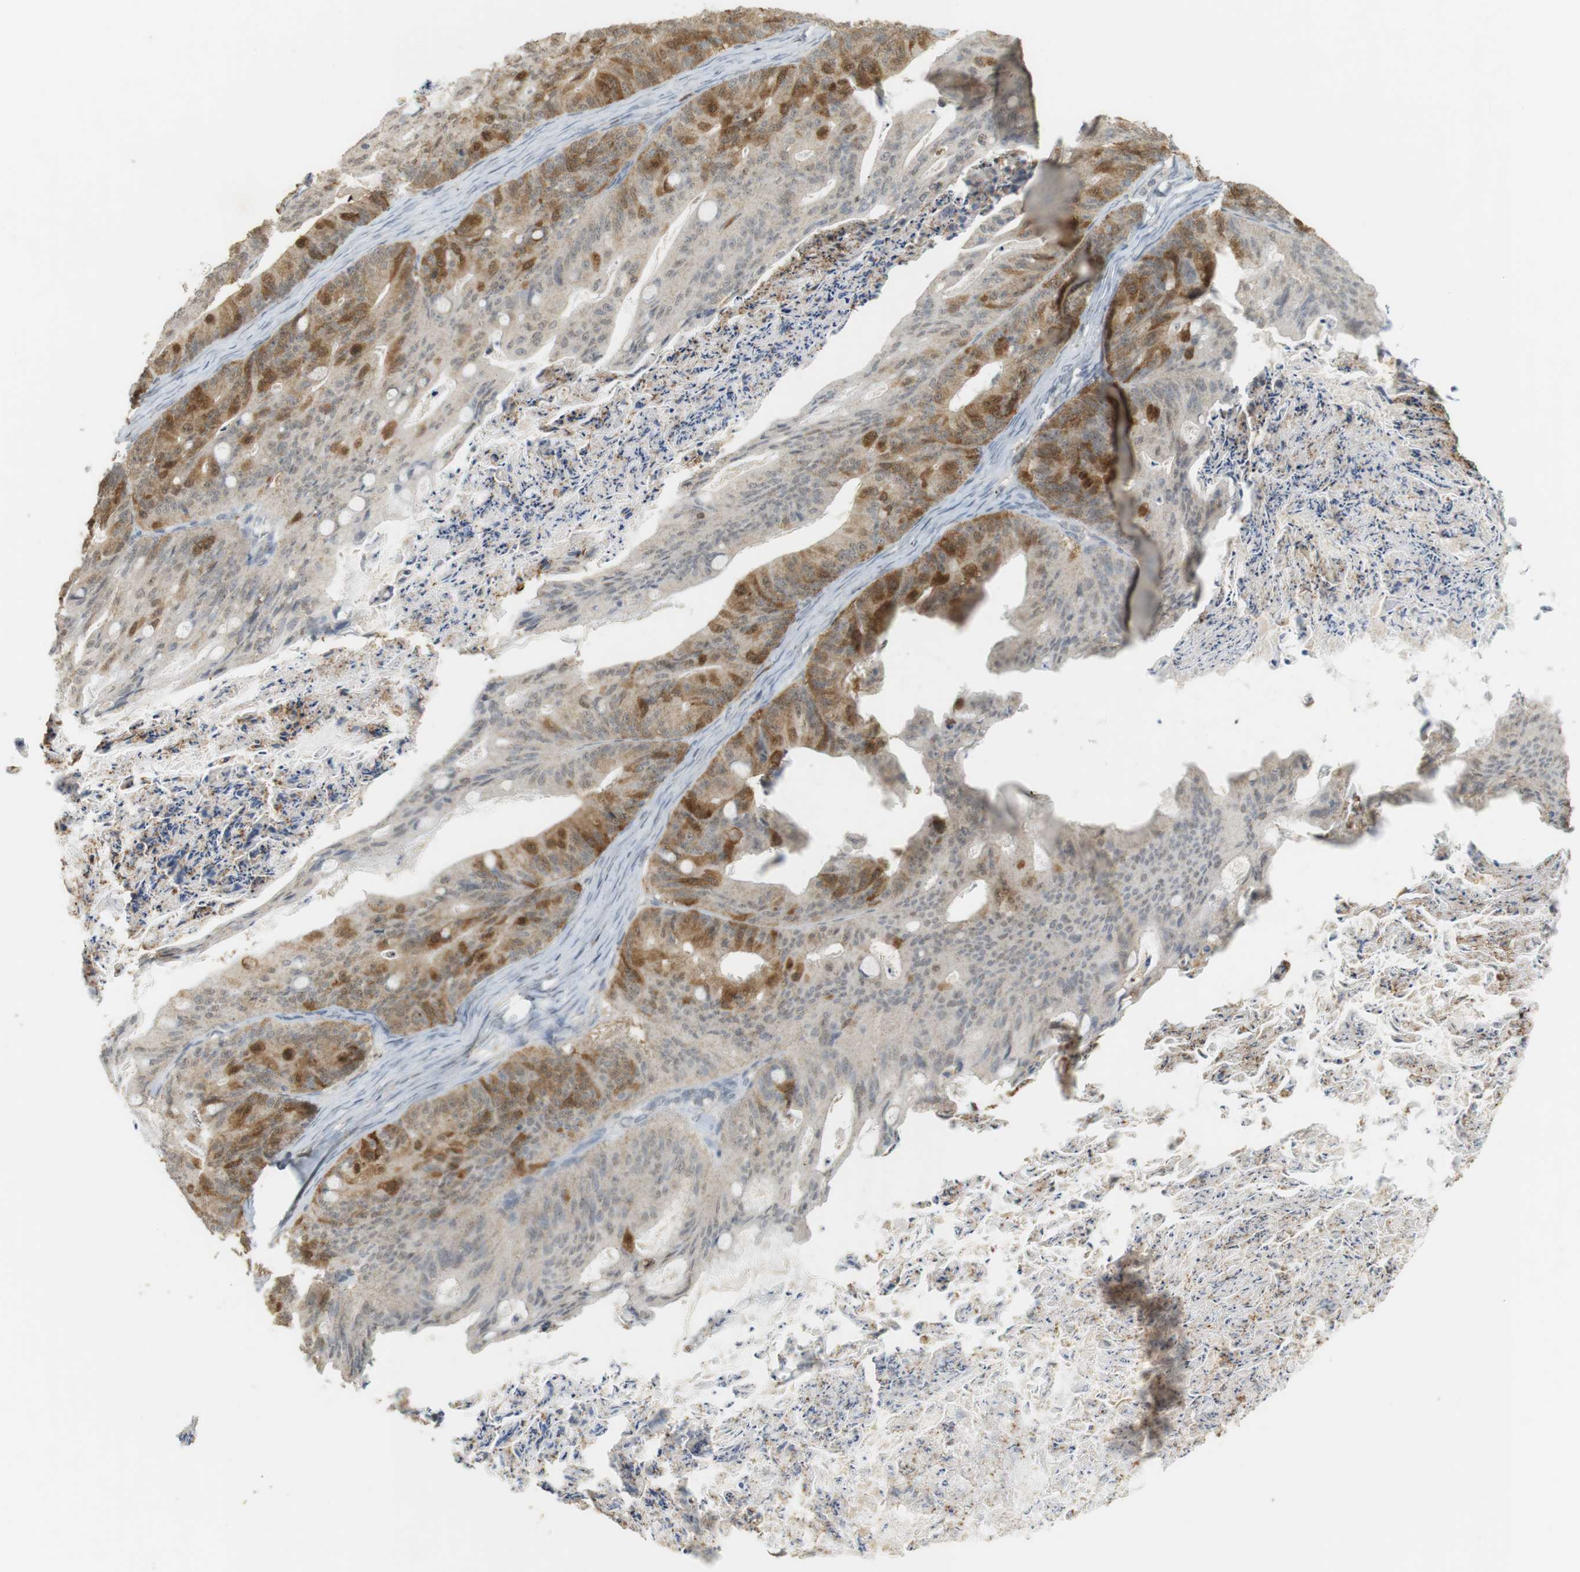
{"staining": {"intensity": "moderate", "quantity": "25%-75%", "location": "cytoplasmic/membranous"}, "tissue": "ovarian cancer", "cell_type": "Tumor cells", "image_type": "cancer", "snomed": [{"axis": "morphology", "description": "Cystadenocarcinoma, mucinous, NOS"}, {"axis": "topography", "description": "Ovary"}], "caption": "About 25%-75% of tumor cells in human ovarian cancer (mucinous cystadenocarcinoma) show moderate cytoplasmic/membranous protein staining as visualized by brown immunohistochemical staining.", "gene": "TTK", "patient": {"sex": "female", "age": 37}}